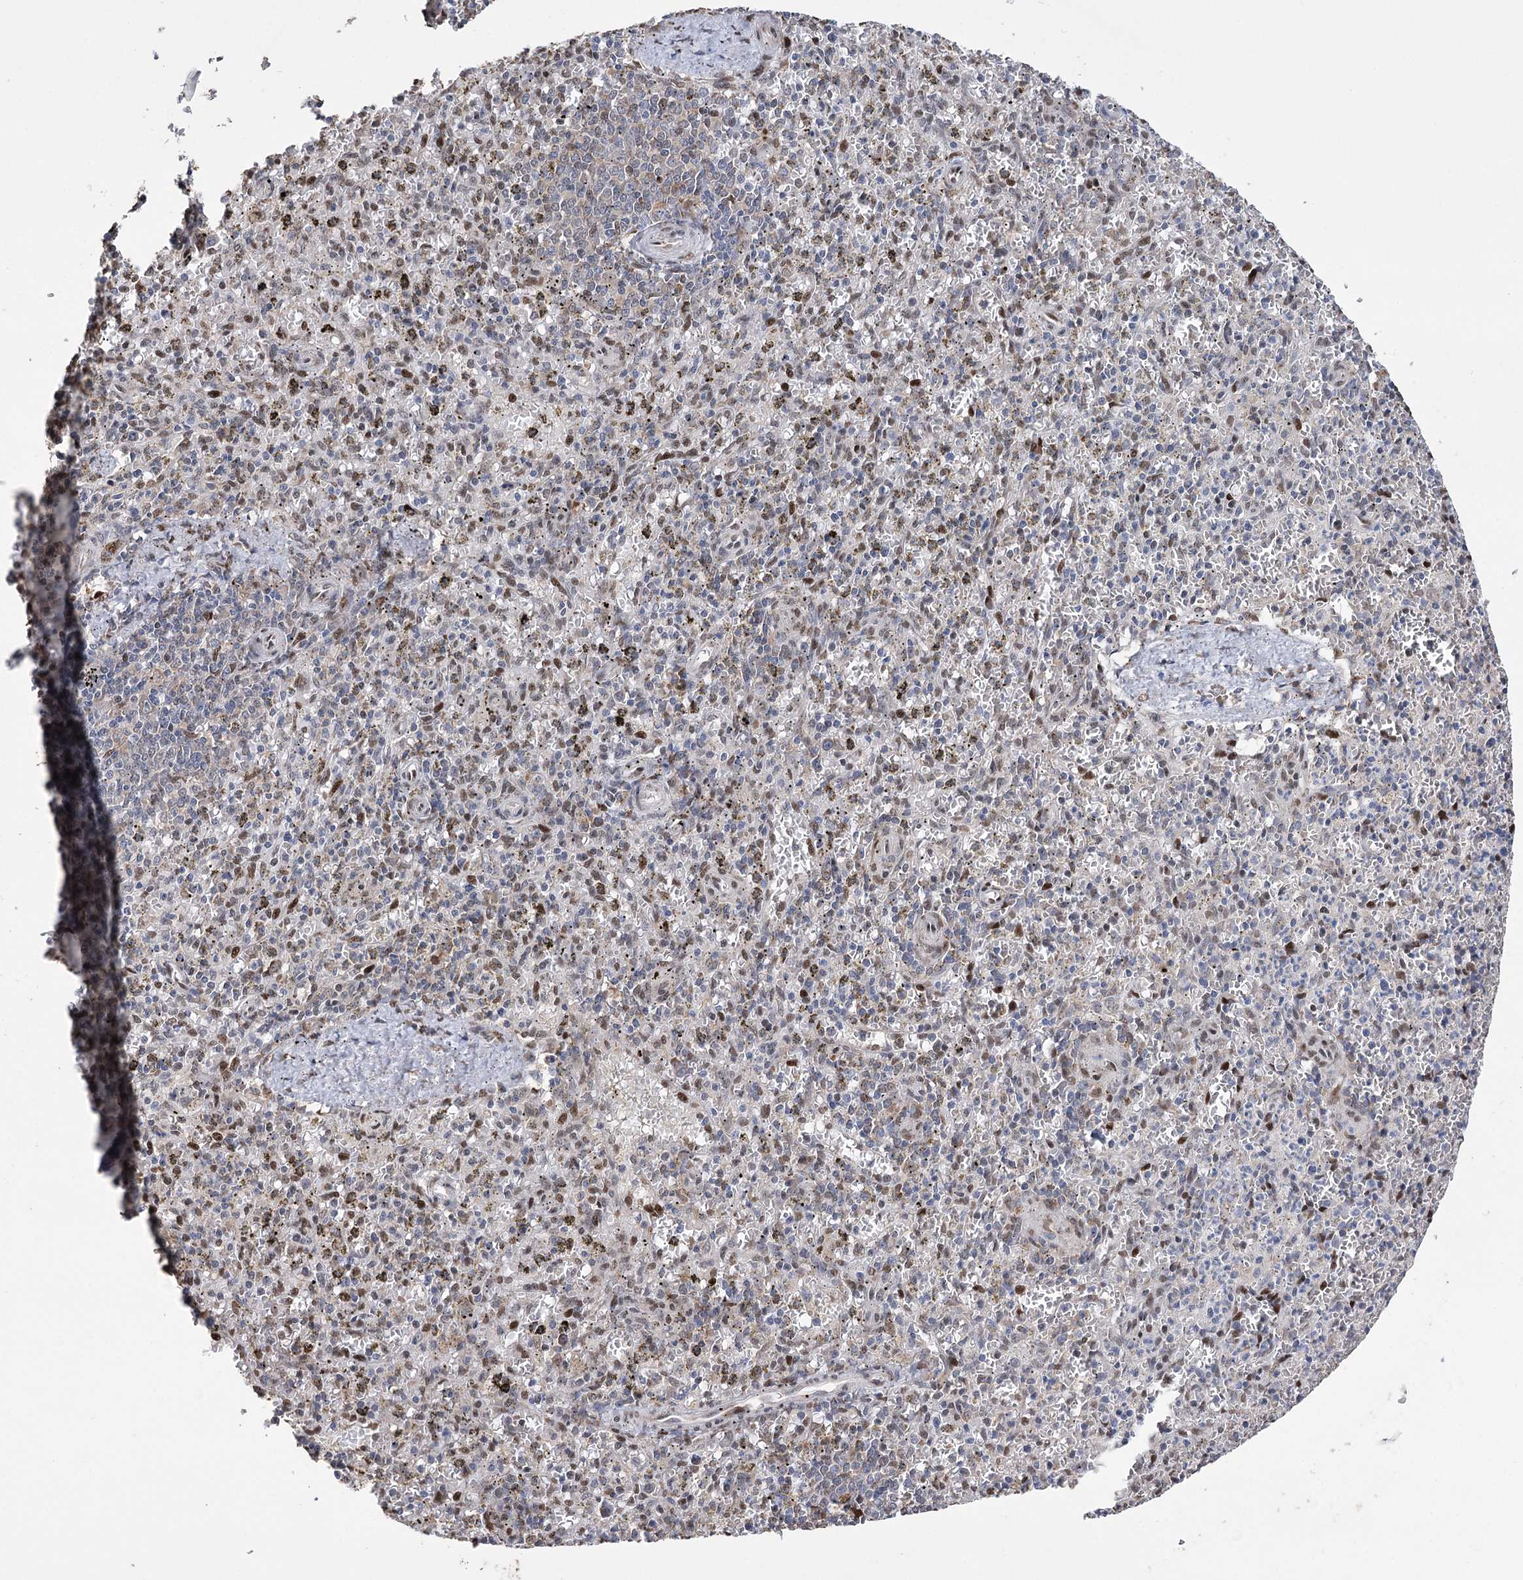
{"staining": {"intensity": "moderate", "quantity": "<25%", "location": "nuclear"}, "tissue": "spleen", "cell_type": "Cells in red pulp", "image_type": "normal", "snomed": [{"axis": "morphology", "description": "Normal tissue, NOS"}, {"axis": "topography", "description": "Spleen"}], "caption": "Protein expression analysis of normal spleen exhibits moderate nuclear positivity in about <25% of cells in red pulp.", "gene": "NFU1", "patient": {"sex": "male", "age": 72}}